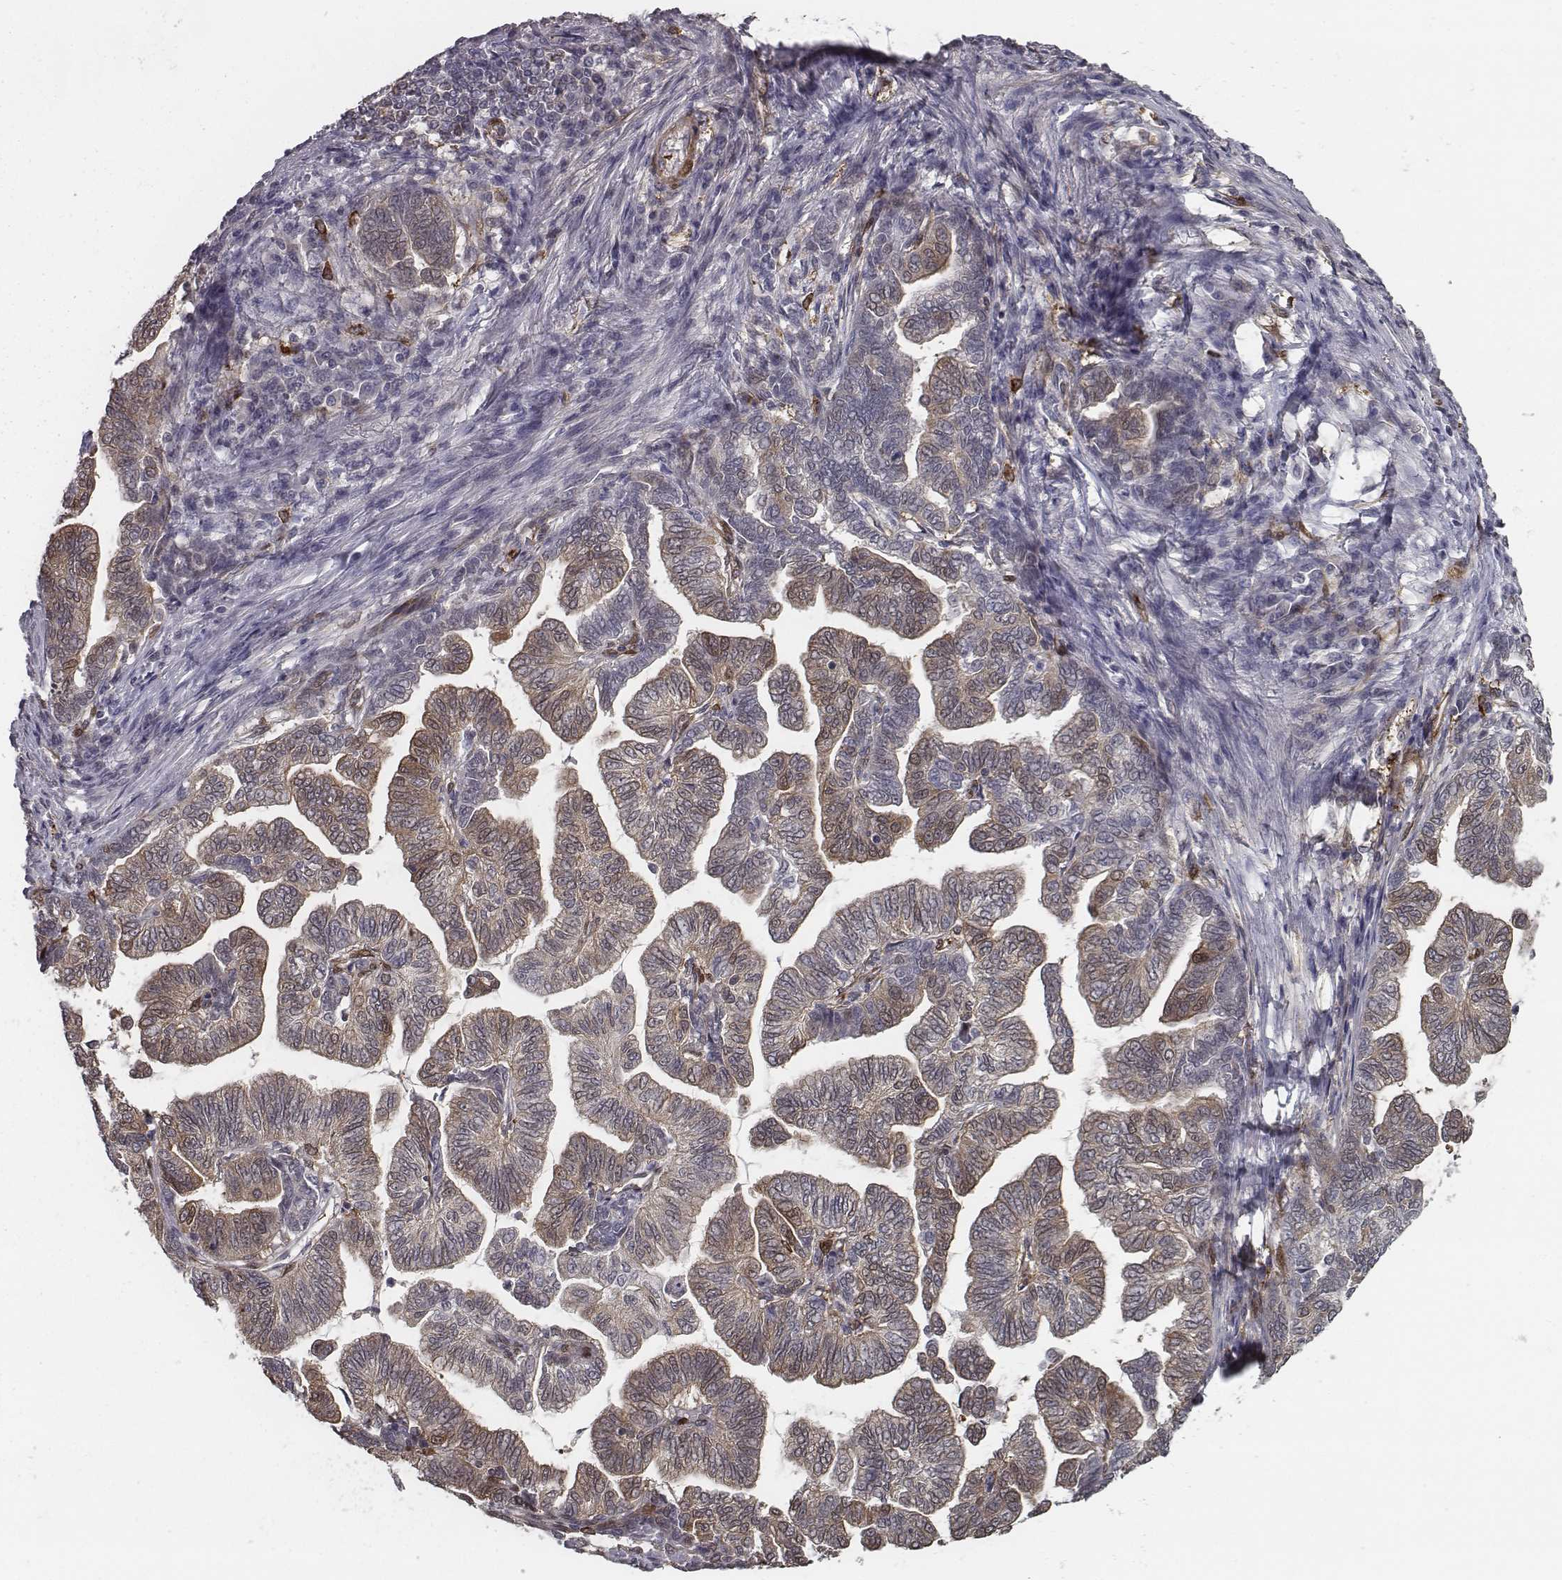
{"staining": {"intensity": "moderate", "quantity": ">75%", "location": "cytoplasmic/membranous"}, "tissue": "stomach cancer", "cell_type": "Tumor cells", "image_type": "cancer", "snomed": [{"axis": "morphology", "description": "Adenocarcinoma, NOS"}, {"axis": "topography", "description": "Stomach"}], "caption": "Stomach cancer tissue exhibits moderate cytoplasmic/membranous staining in about >75% of tumor cells, visualized by immunohistochemistry.", "gene": "ISYNA1", "patient": {"sex": "male", "age": 83}}